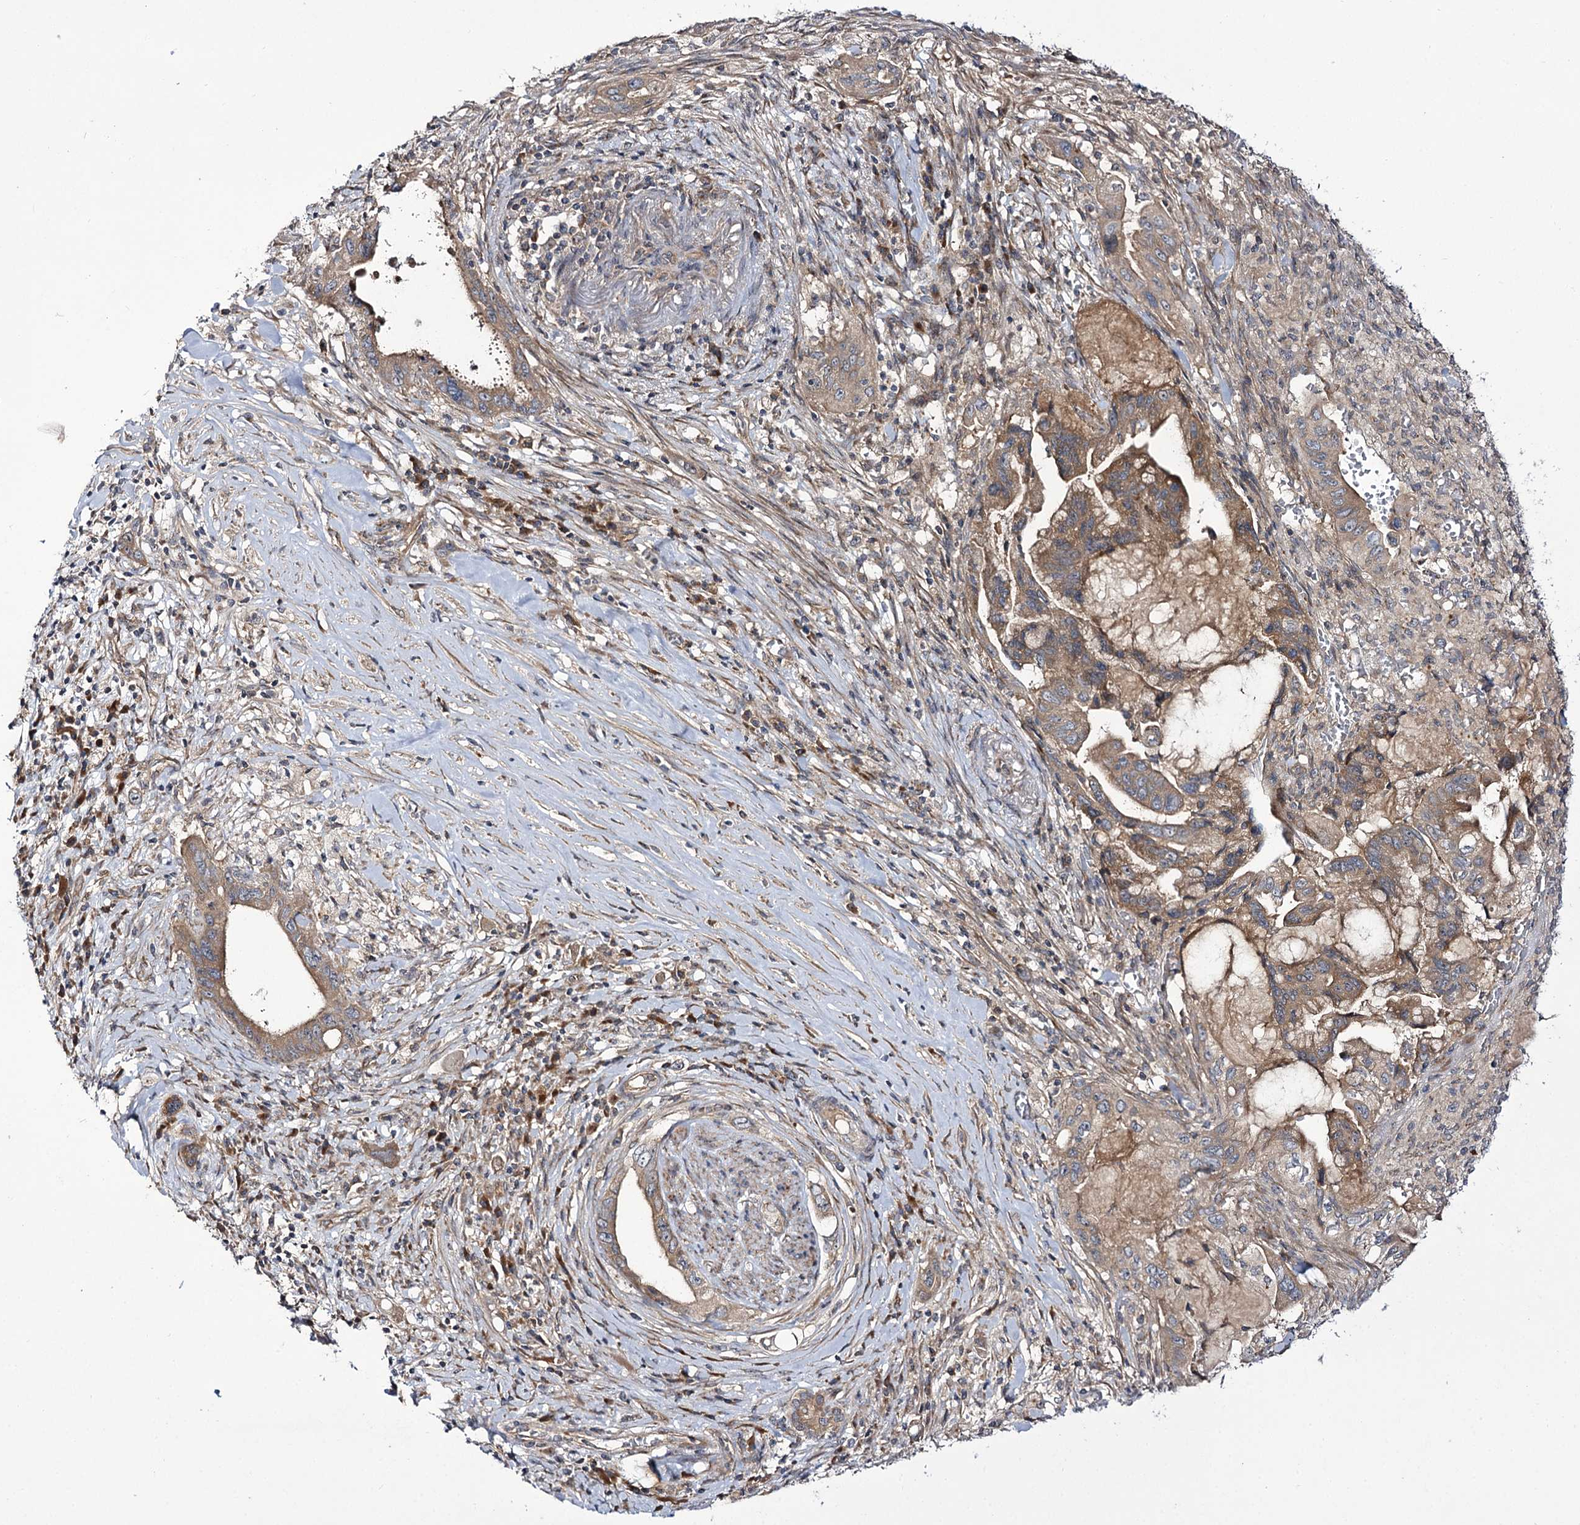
{"staining": {"intensity": "moderate", "quantity": ">75%", "location": "cytoplasmic/membranous"}, "tissue": "pancreatic cancer", "cell_type": "Tumor cells", "image_type": "cancer", "snomed": [{"axis": "morphology", "description": "Adenocarcinoma, NOS"}, {"axis": "topography", "description": "Pancreas"}], "caption": "Moderate cytoplasmic/membranous positivity is present in approximately >75% of tumor cells in pancreatic cancer (adenocarcinoma).", "gene": "C11orf80", "patient": {"sex": "female", "age": 73}}